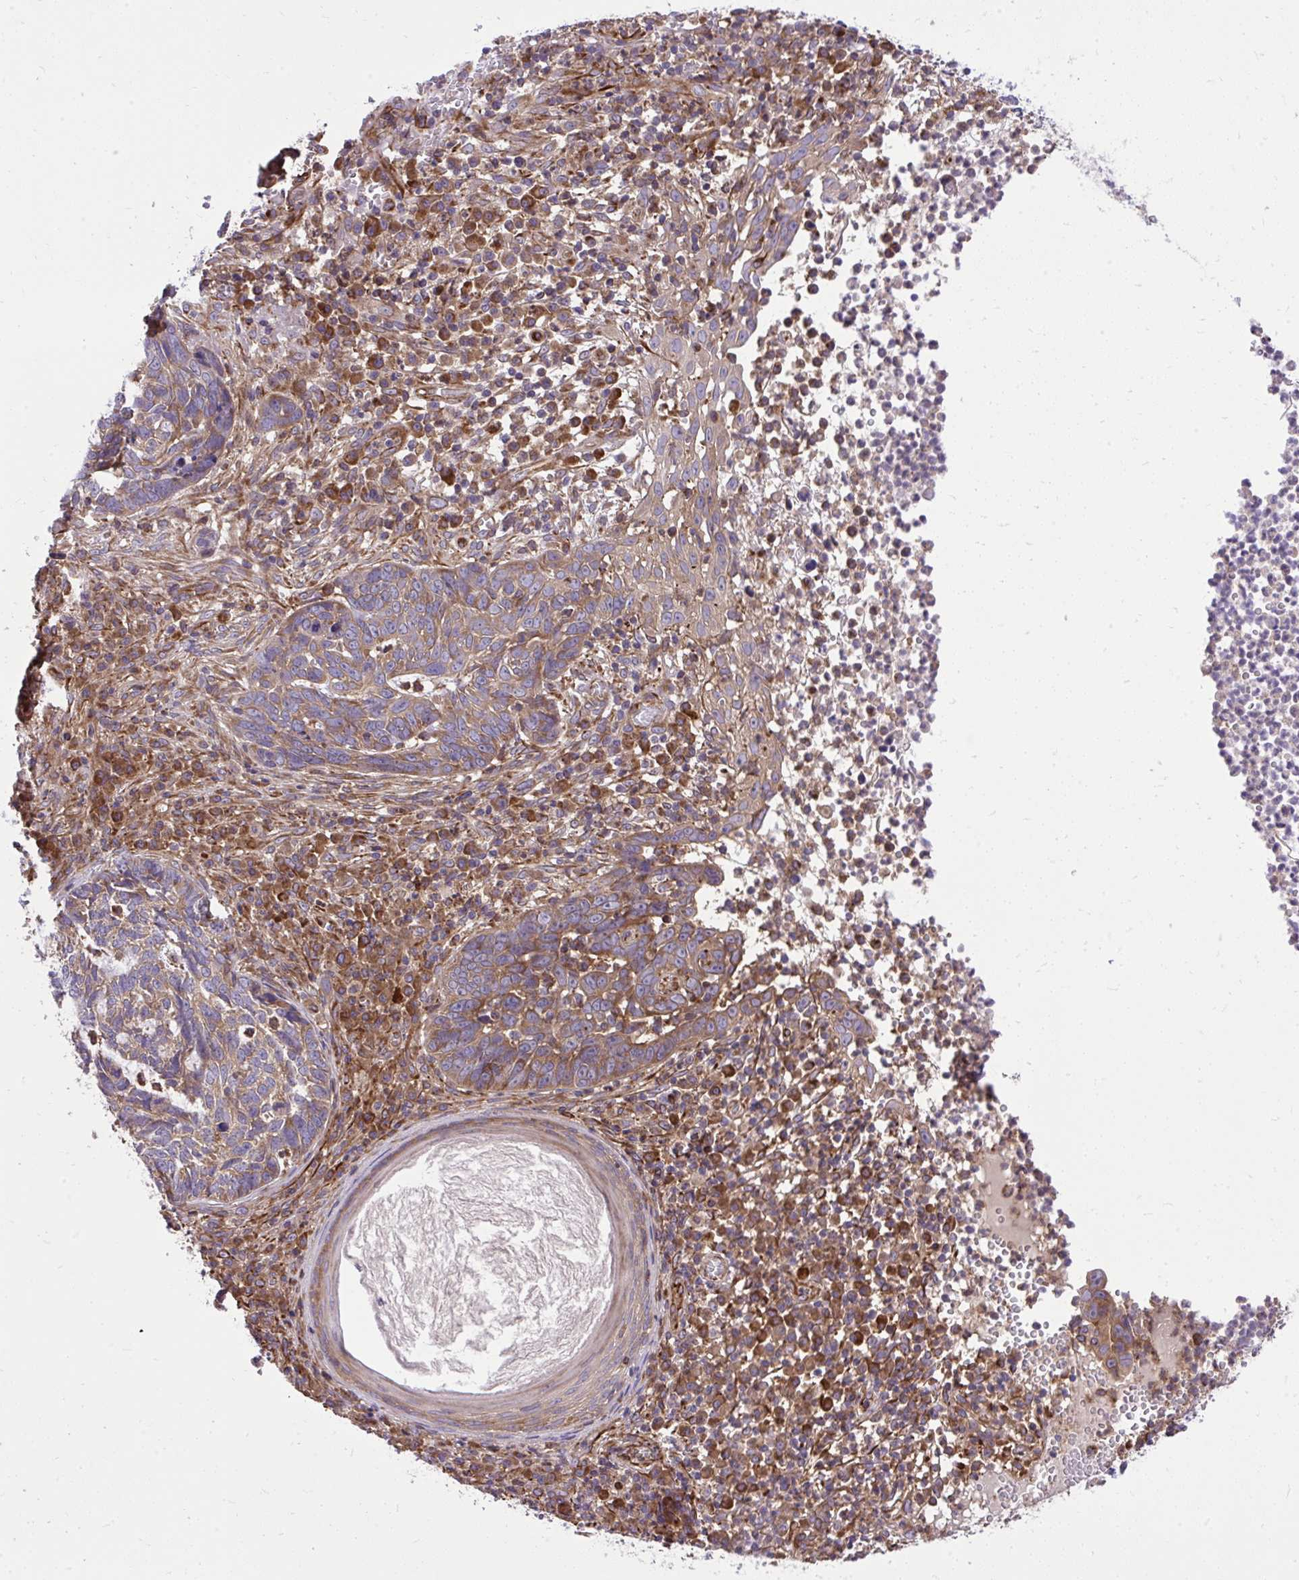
{"staining": {"intensity": "moderate", "quantity": ">75%", "location": "cytoplasmic/membranous"}, "tissue": "skin cancer", "cell_type": "Tumor cells", "image_type": "cancer", "snomed": [{"axis": "morphology", "description": "Basal cell carcinoma"}, {"axis": "topography", "description": "Skin"}, {"axis": "topography", "description": "Skin of face"}], "caption": "The immunohistochemical stain highlights moderate cytoplasmic/membranous staining in tumor cells of skin basal cell carcinoma tissue.", "gene": "PAIP2", "patient": {"sex": "female", "age": 95}}